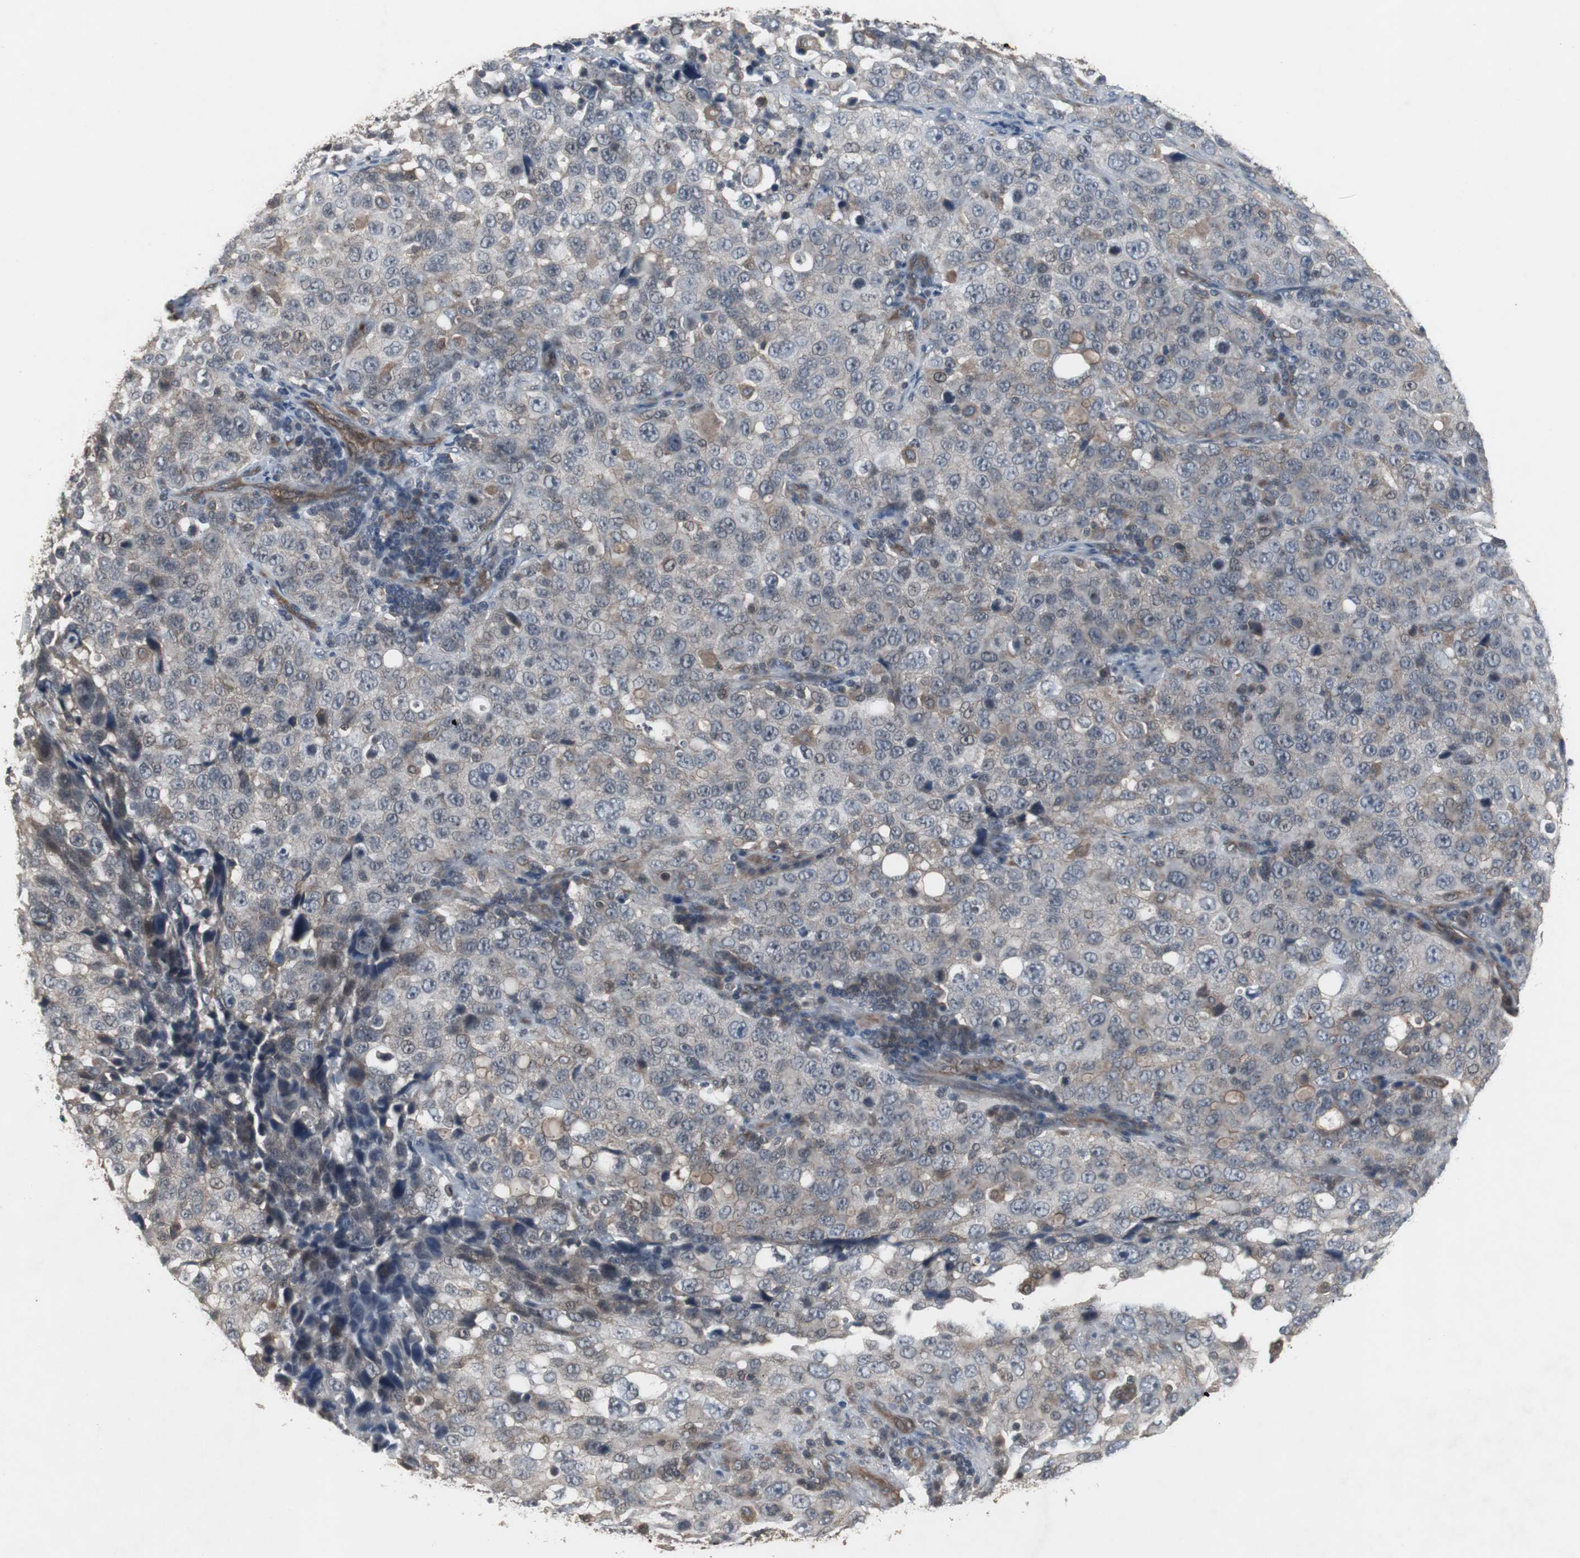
{"staining": {"intensity": "weak", "quantity": "25%-75%", "location": "cytoplasmic/membranous"}, "tissue": "stomach cancer", "cell_type": "Tumor cells", "image_type": "cancer", "snomed": [{"axis": "morphology", "description": "Normal tissue, NOS"}, {"axis": "morphology", "description": "Adenocarcinoma, NOS"}, {"axis": "topography", "description": "Stomach"}], "caption": "Human adenocarcinoma (stomach) stained with a brown dye displays weak cytoplasmic/membranous positive staining in approximately 25%-75% of tumor cells.", "gene": "ATP2B2", "patient": {"sex": "male", "age": 48}}